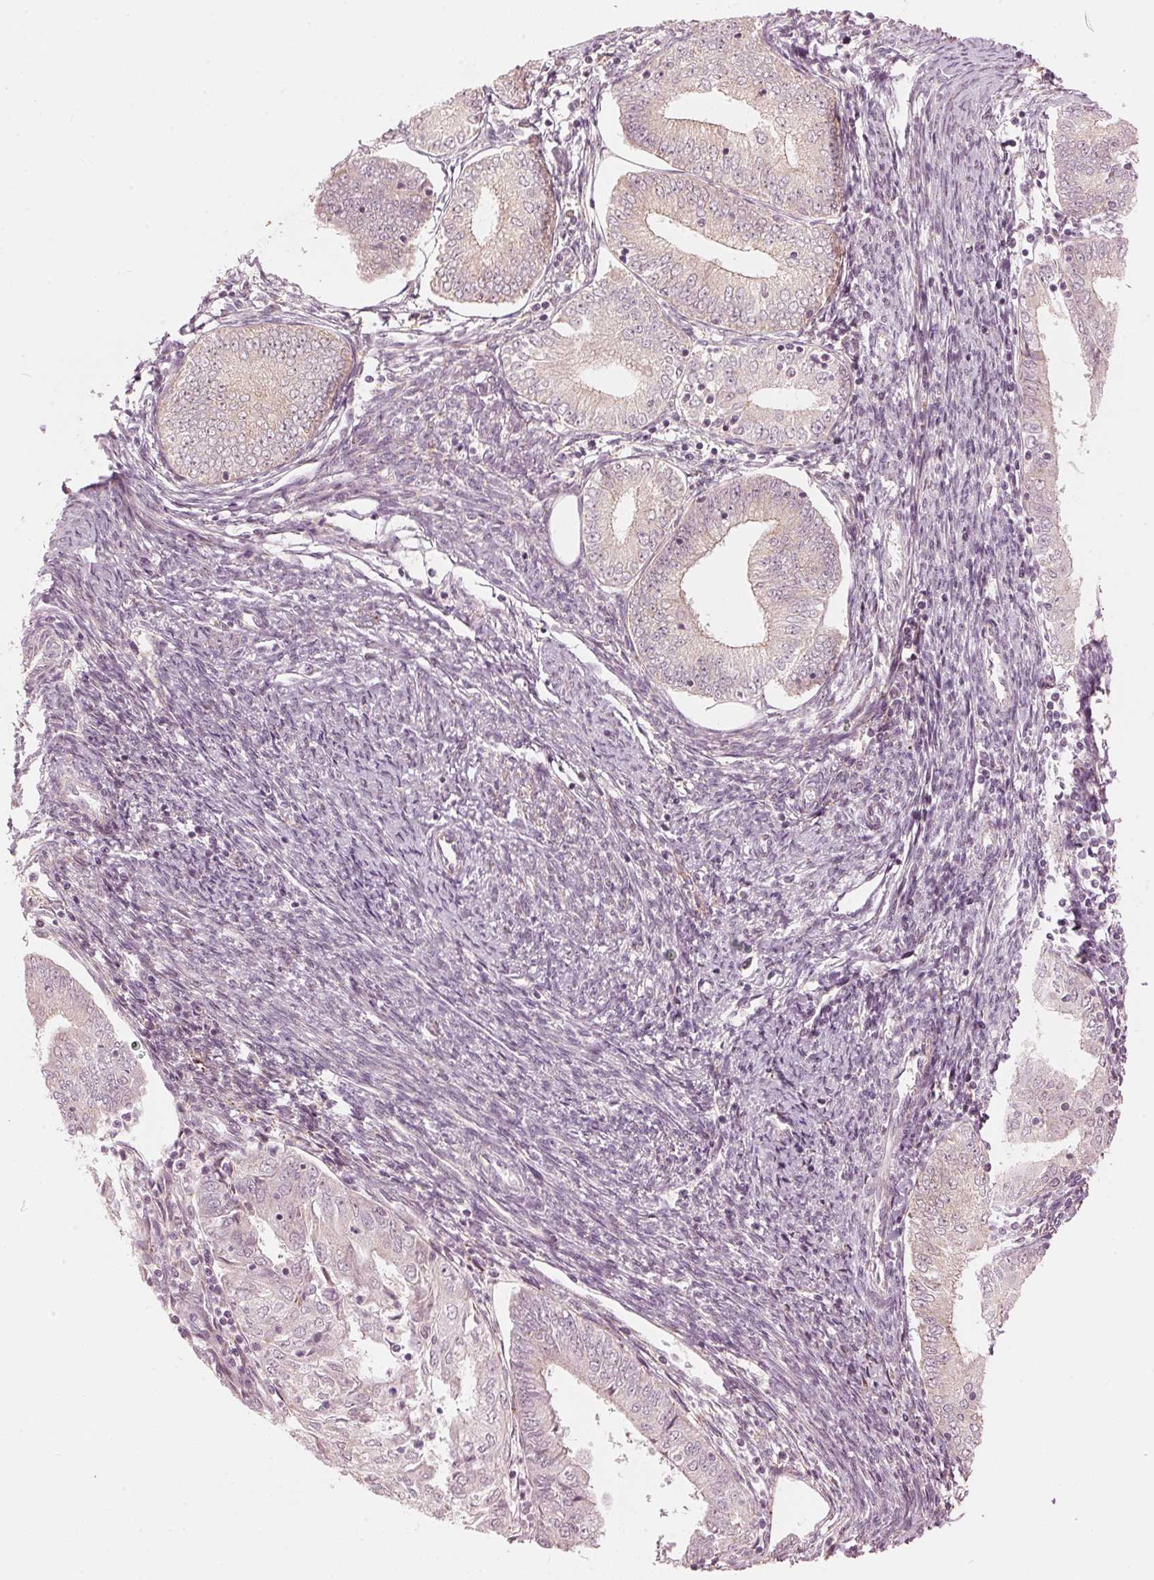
{"staining": {"intensity": "negative", "quantity": "none", "location": "none"}, "tissue": "endometrial cancer", "cell_type": "Tumor cells", "image_type": "cancer", "snomed": [{"axis": "morphology", "description": "Adenocarcinoma, NOS"}, {"axis": "topography", "description": "Endometrium"}], "caption": "High magnification brightfield microscopy of endometrial cancer stained with DAB (3,3'-diaminobenzidine) (brown) and counterstained with hematoxylin (blue): tumor cells show no significant expression. Nuclei are stained in blue.", "gene": "TMED6", "patient": {"sex": "female", "age": 55}}